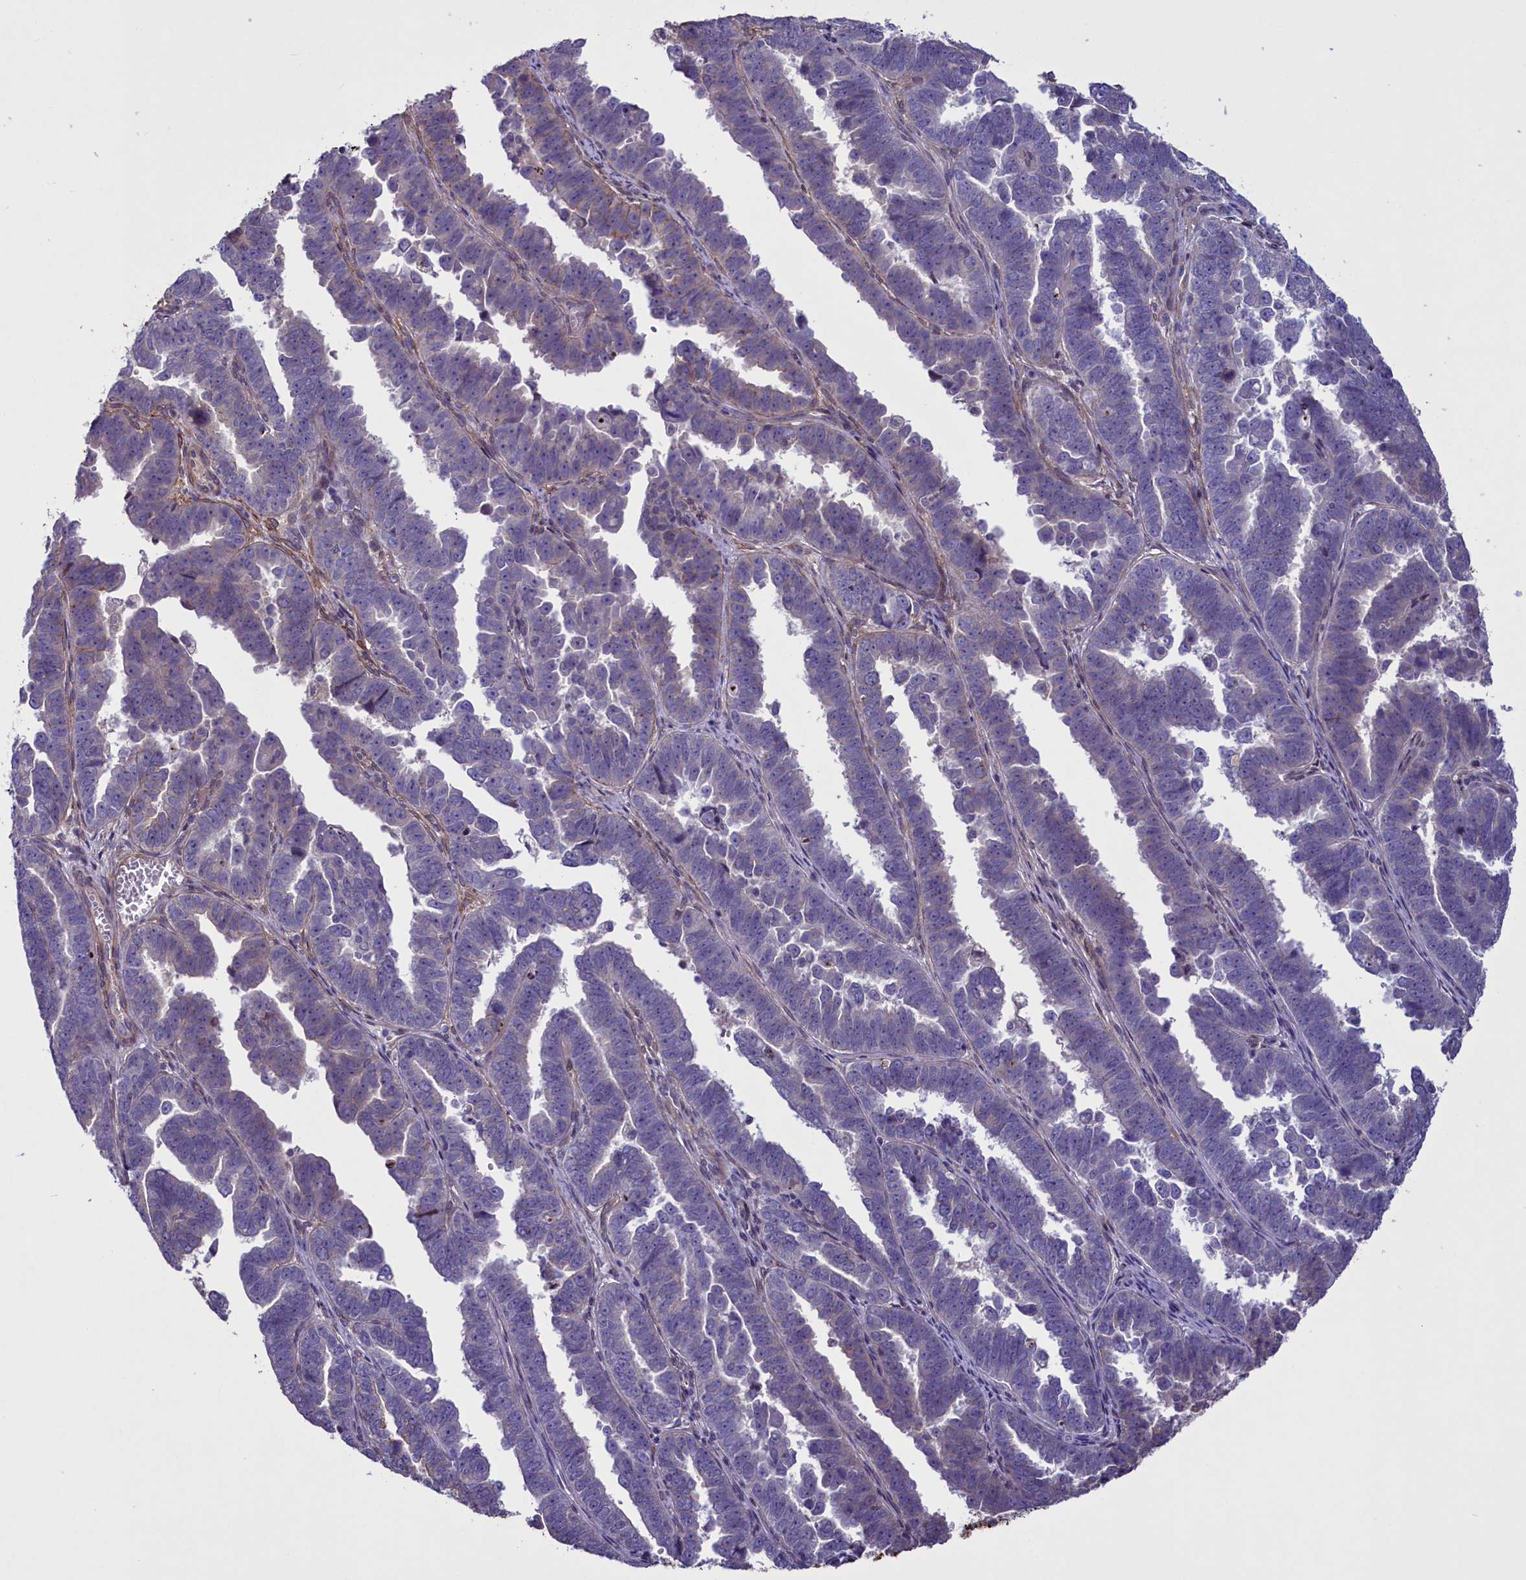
{"staining": {"intensity": "moderate", "quantity": "<25%", "location": "cytoplasmic/membranous"}, "tissue": "endometrial cancer", "cell_type": "Tumor cells", "image_type": "cancer", "snomed": [{"axis": "morphology", "description": "Adenocarcinoma, NOS"}, {"axis": "topography", "description": "Endometrium"}], "caption": "DAB (3,3'-diaminobenzidine) immunohistochemical staining of human endometrial cancer (adenocarcinoma) reveals moderate cytoplasmic/membranous protein positivity in approximately <25% of tumor cells.", "gene": "MAN2C1", "patient": {"sex": "female", "age": 75}}